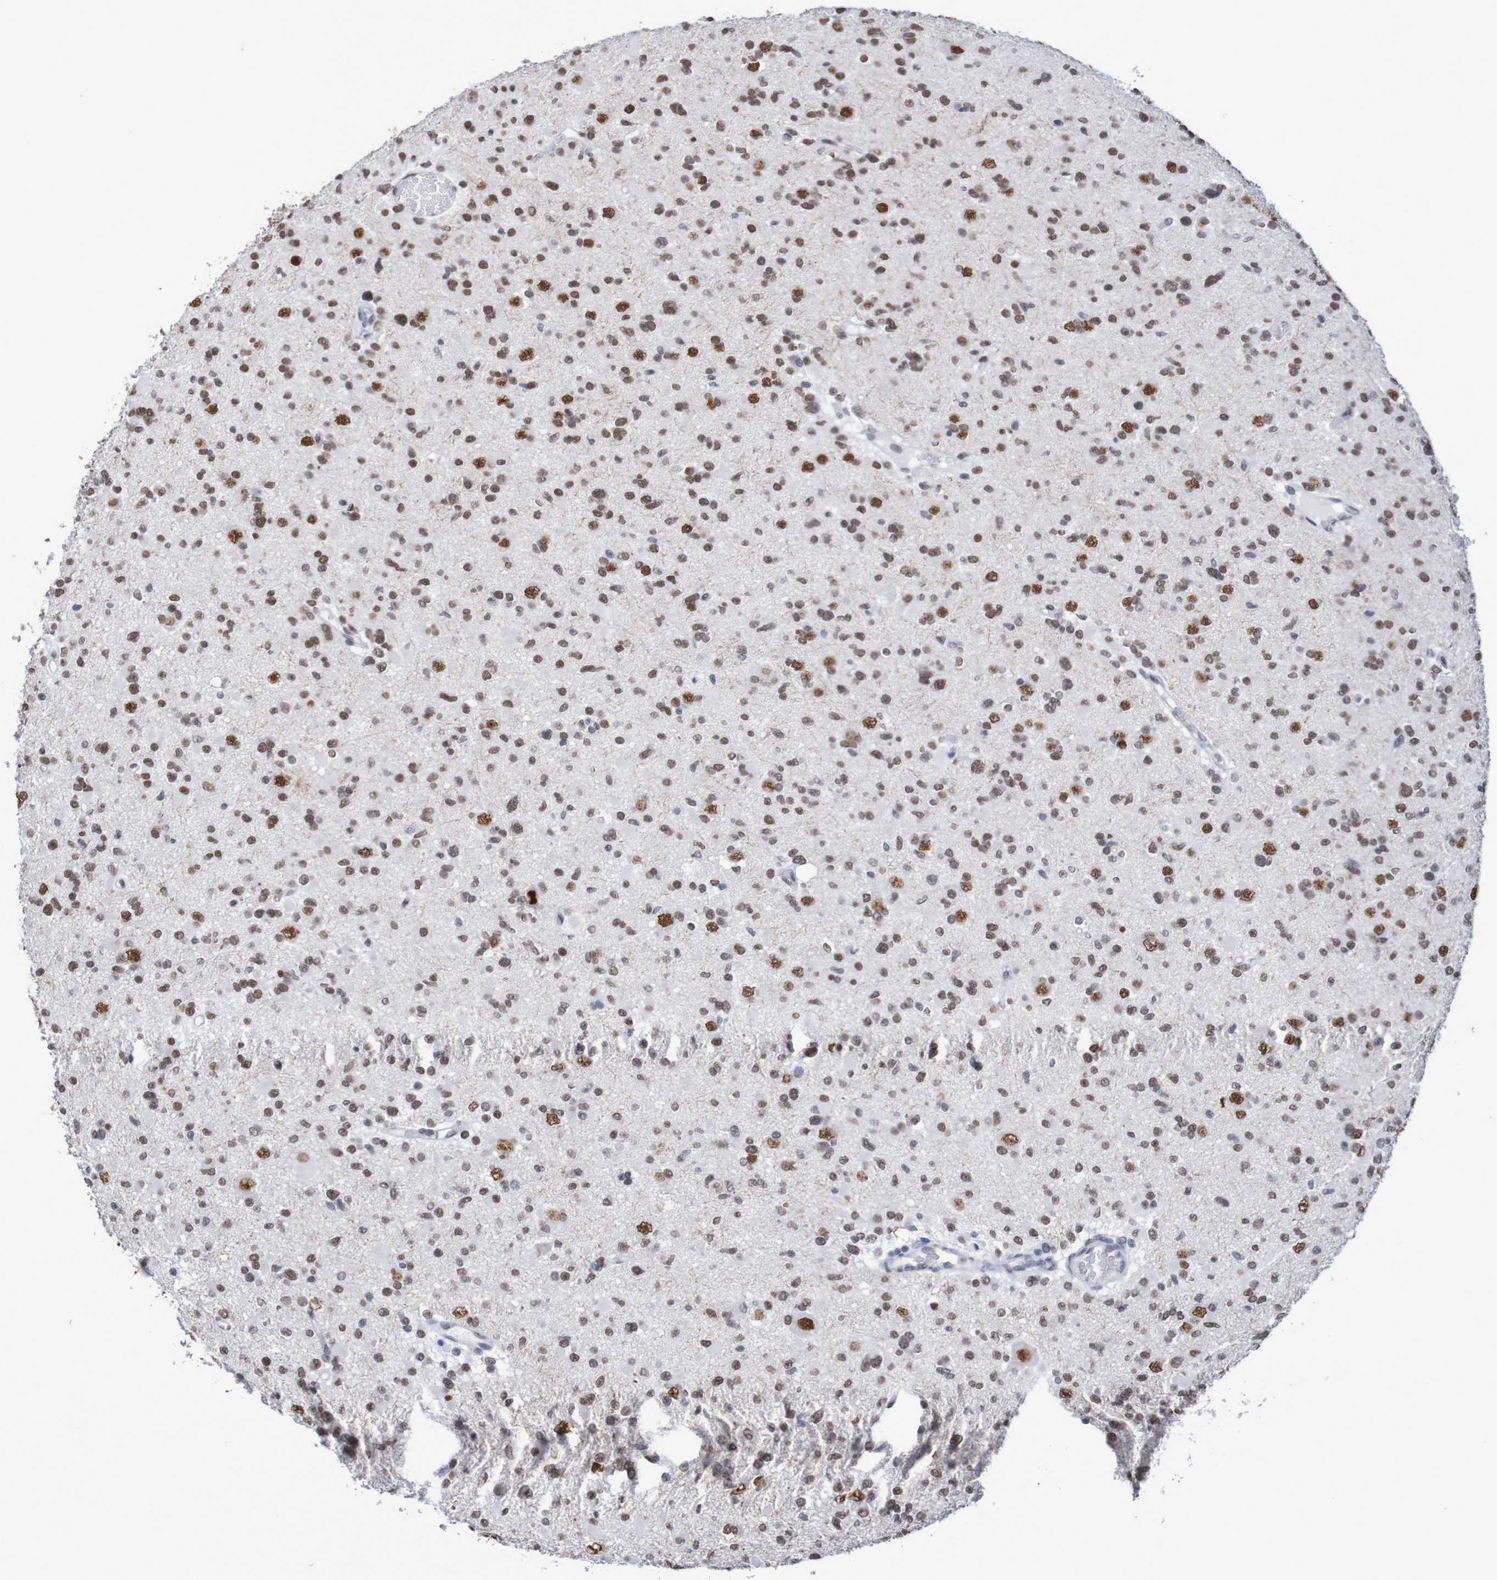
{"staining": {"intensity": "strong", "quantity": ">75%", "location": "nuclear"}, "tissue": "glioma", "cell_type": "Tumor cells", "image_type": "cancer", "snomed": [{"axis": "morphology", "description": "Glioma, malignant, Low grade"}, {"axis": "topography", "description": "Brain"}], "caption": "Immunohistochemical staining of glioma demonstrates strong nuclear protein positivity in approximately >75% of tumor cells.", "gene": "MRTFB", "patient": {"sex": "female", "age": 22}}